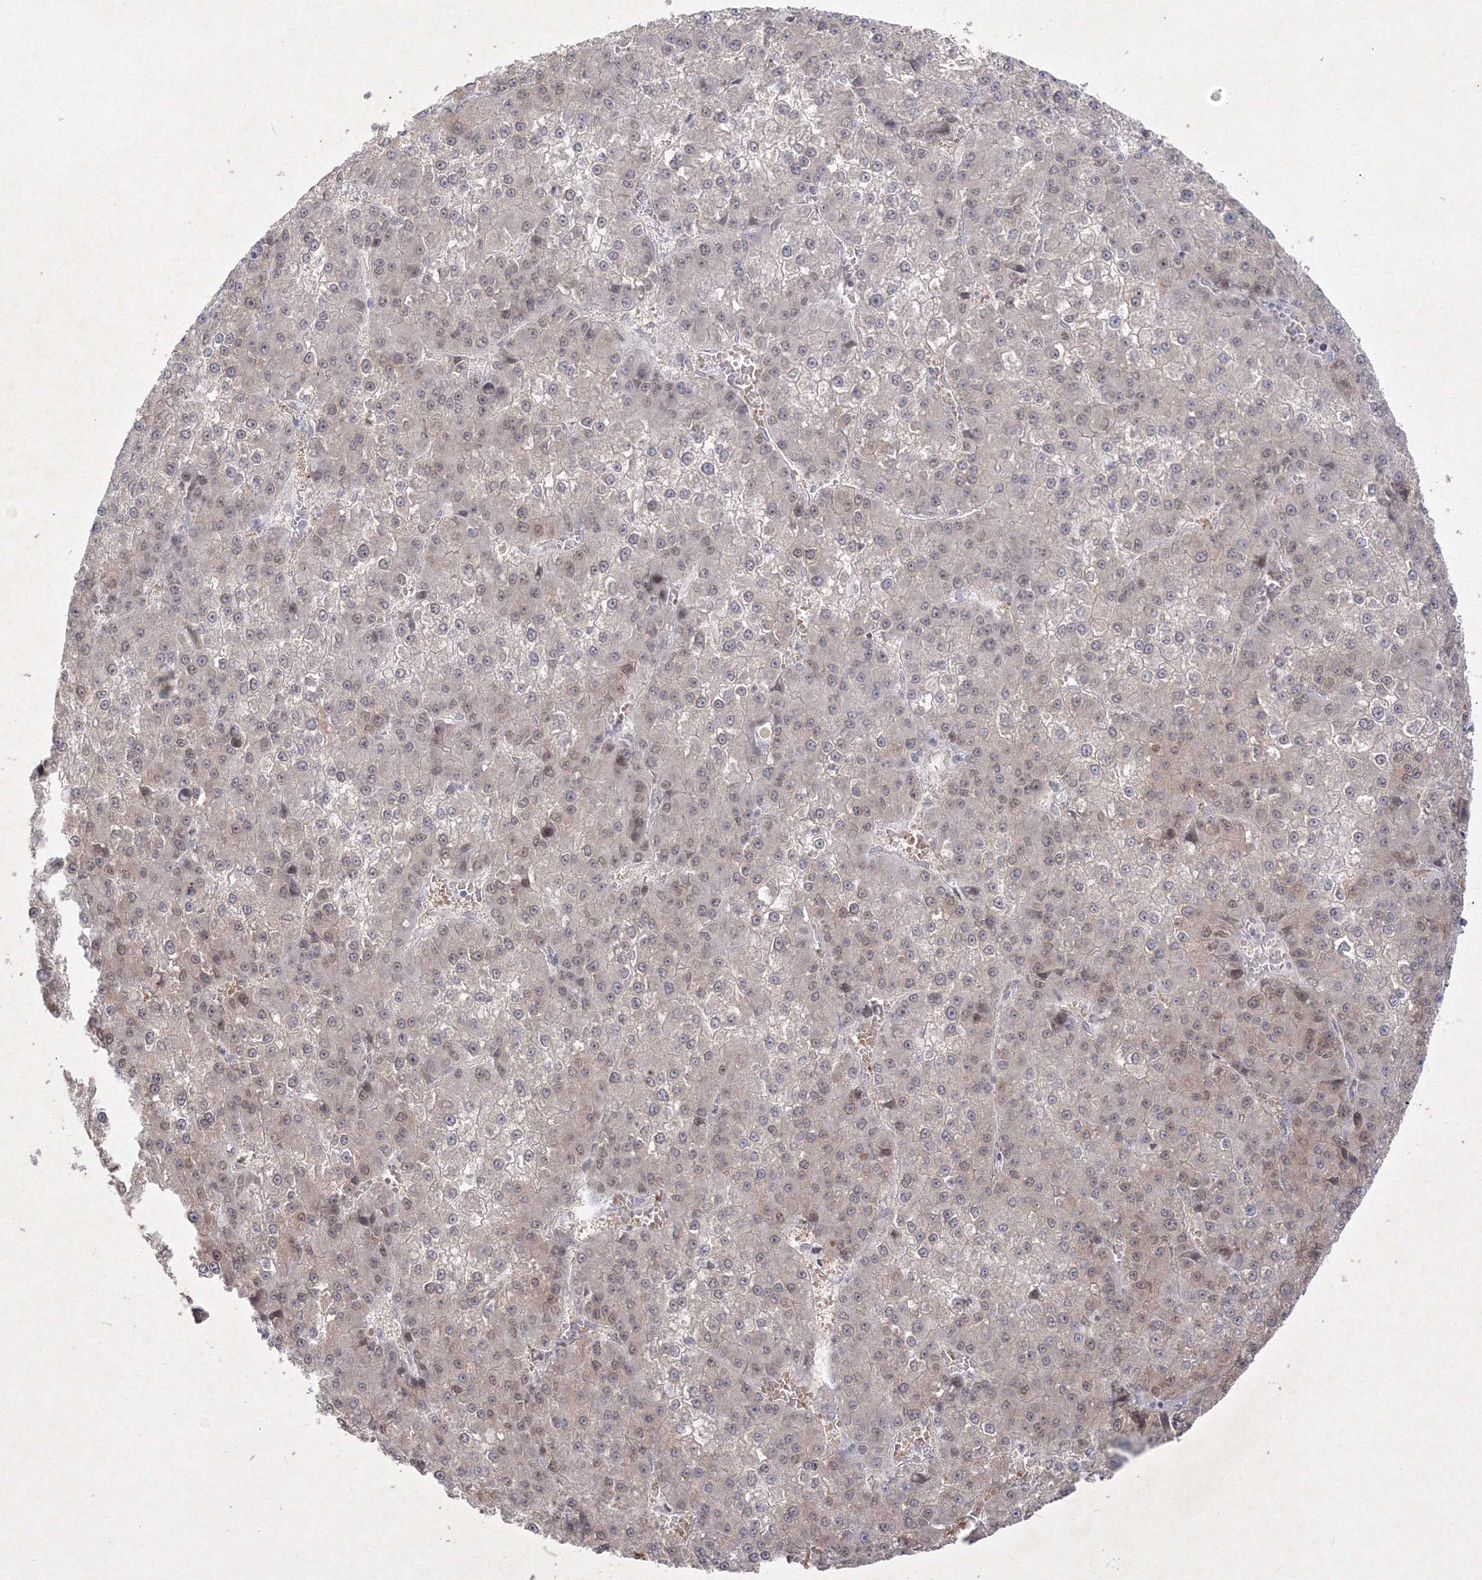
{"staining": {"intensity": "weak", "quantity": "<25%", "location": "cytoplasmic/membranous,nuclear"}, "tissue": "liver cancer", "cell_type": "Tumor cells", "image_type": "cancer", "snomed": [{"axis": "morphology", "description": "Carcinoma, Hepatocellular, NOS"}, {"axis": "topography", "description": "Liver"}], "caption": "The histopathology image shows no staining of tumor cells in liver cancer.", "gene": "NXPE3", "patient": {"sex": "female", "age": 73}}